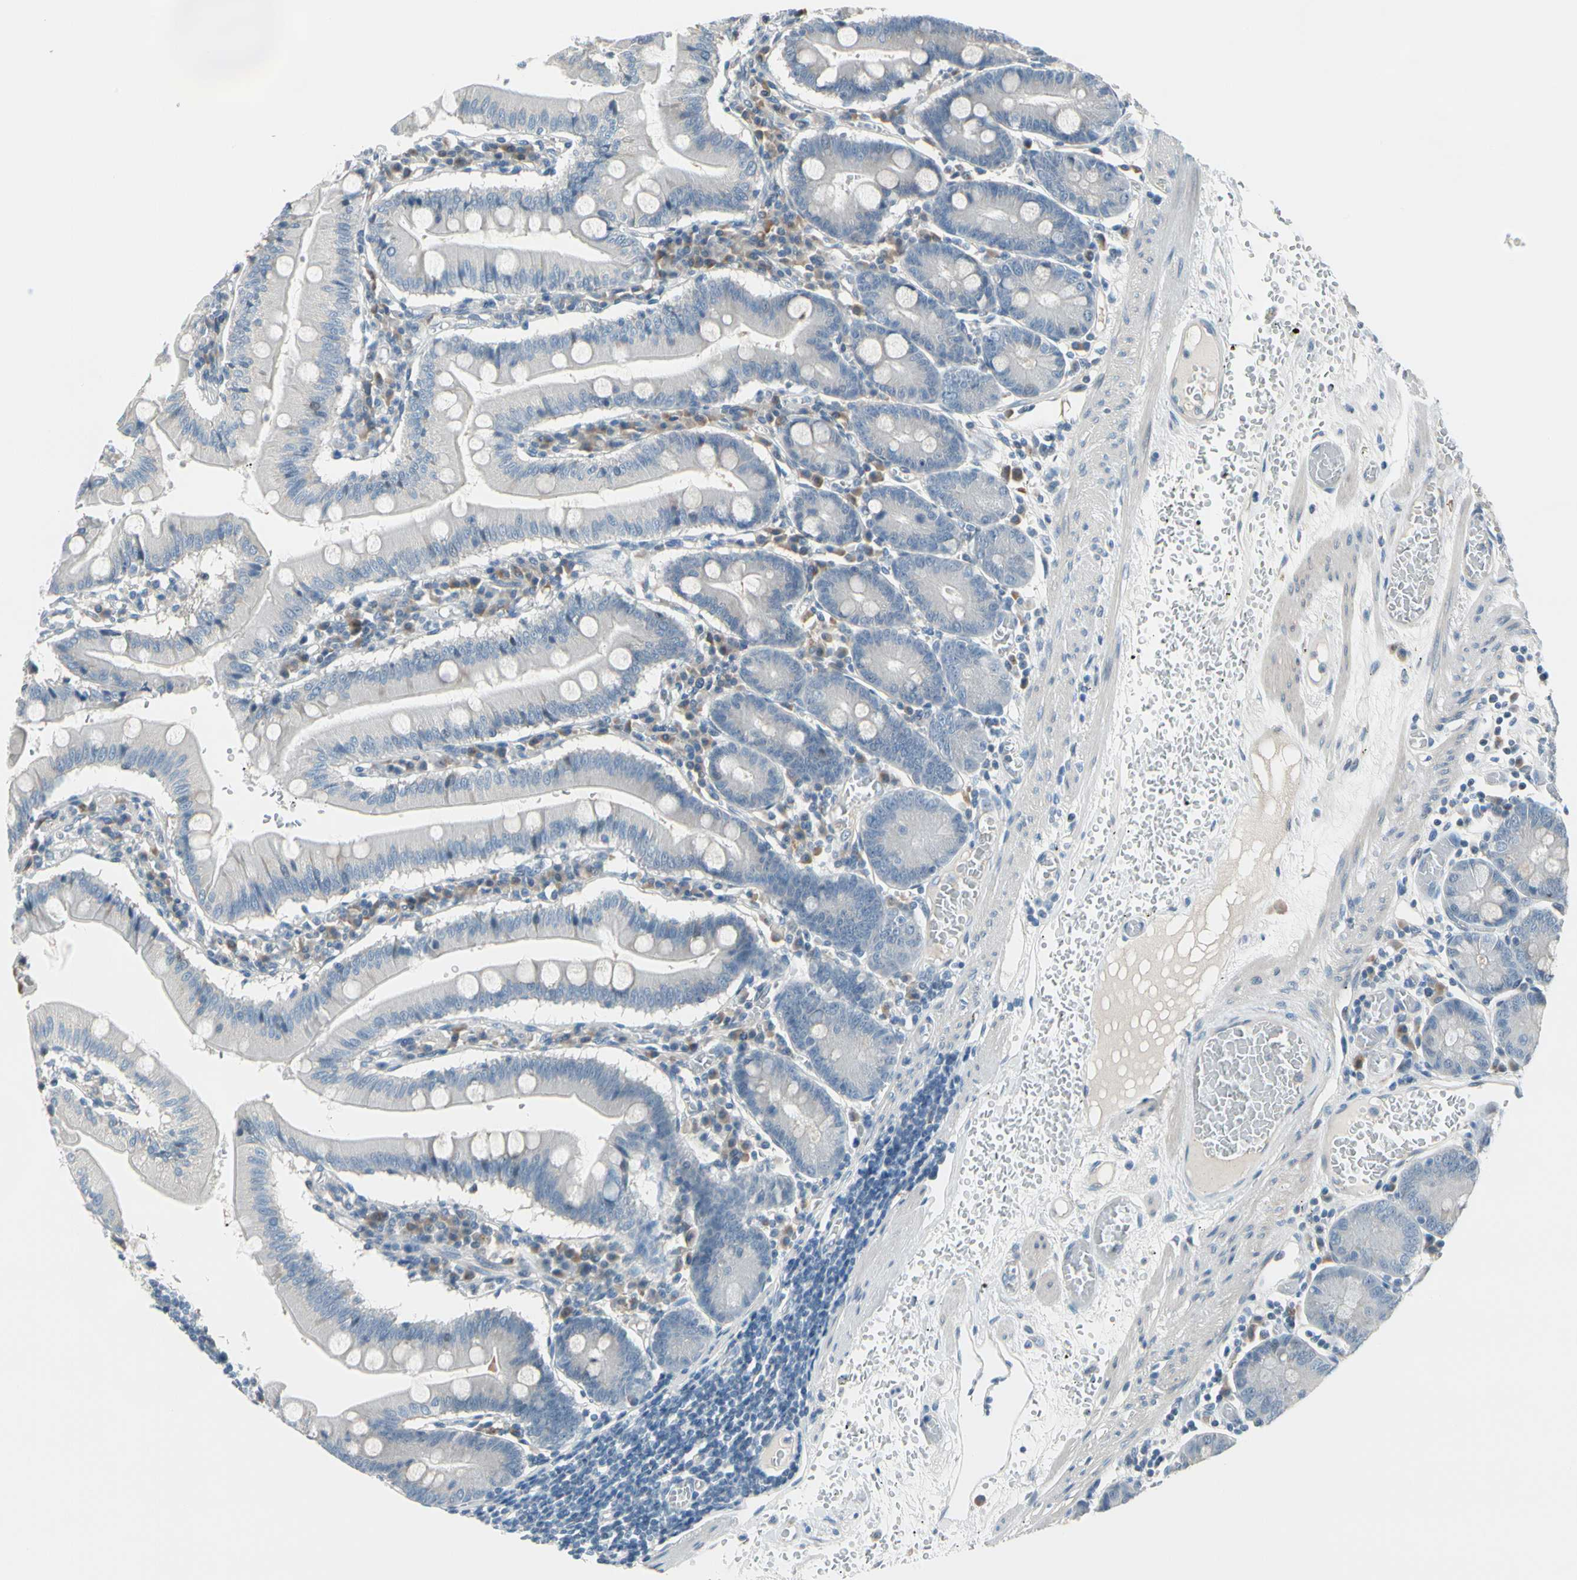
{"staining": {"intensity": "negative", "quantity": "none", "location": "none"}, "tissue": "small intestine", "cell_type": "Glandular cells", "image_type": "normal", "snomed": [{"axis": "morphology", "description": "Normal tissue, NOS"}, {"axis": "topography", "description": "Small intestine"}], "caption": "DAB (3,3'-diaminobenzidine) immunohistochemical staining of normal small intestine shows no significant staining in glandular cells.", "gene": "STK40", "patient": {"sex": "male", "age": 71}}